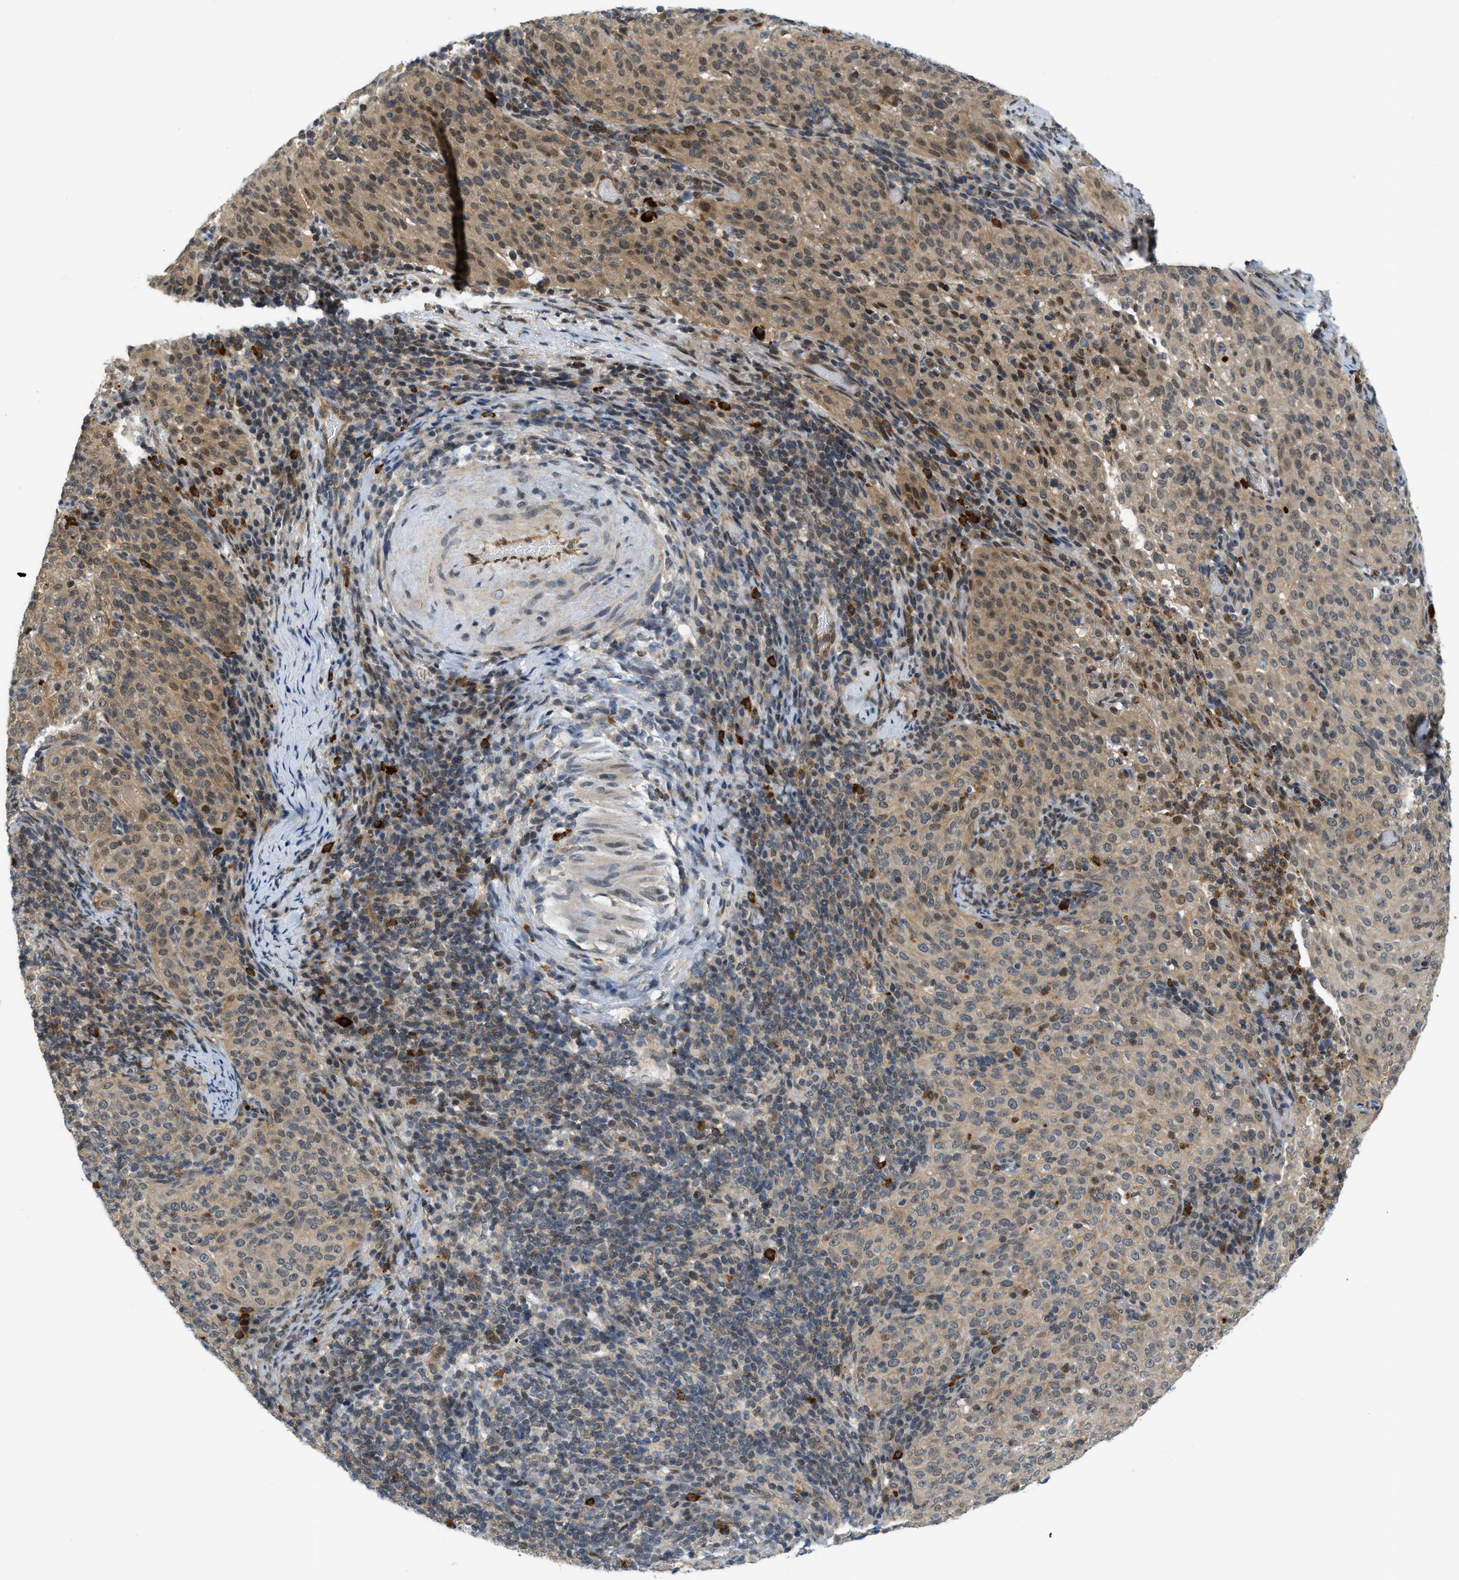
{"staining": {"intensity": "moderate", "quantity": ">75%", "location": "cytoplasmic/membranous"}, "tissue": "cervical cancer", "cell_type": "Tumor cells", "image_type": "cancer", "snomed": [{"axis": "morphology", "description": "Squamous cell carcinoma, NOS"}, {"axis": "topography", "description": "Cervix"}], "caption": "About >75% of tumor cells in squamous cell carcinoma (cervical) demonstrate moderate cytoplasmic/membranous protein expression as visualized by brown immunohistochemical staining.", "gene": "KMT2A", "patient": {"sex": "female", "age": 51}}